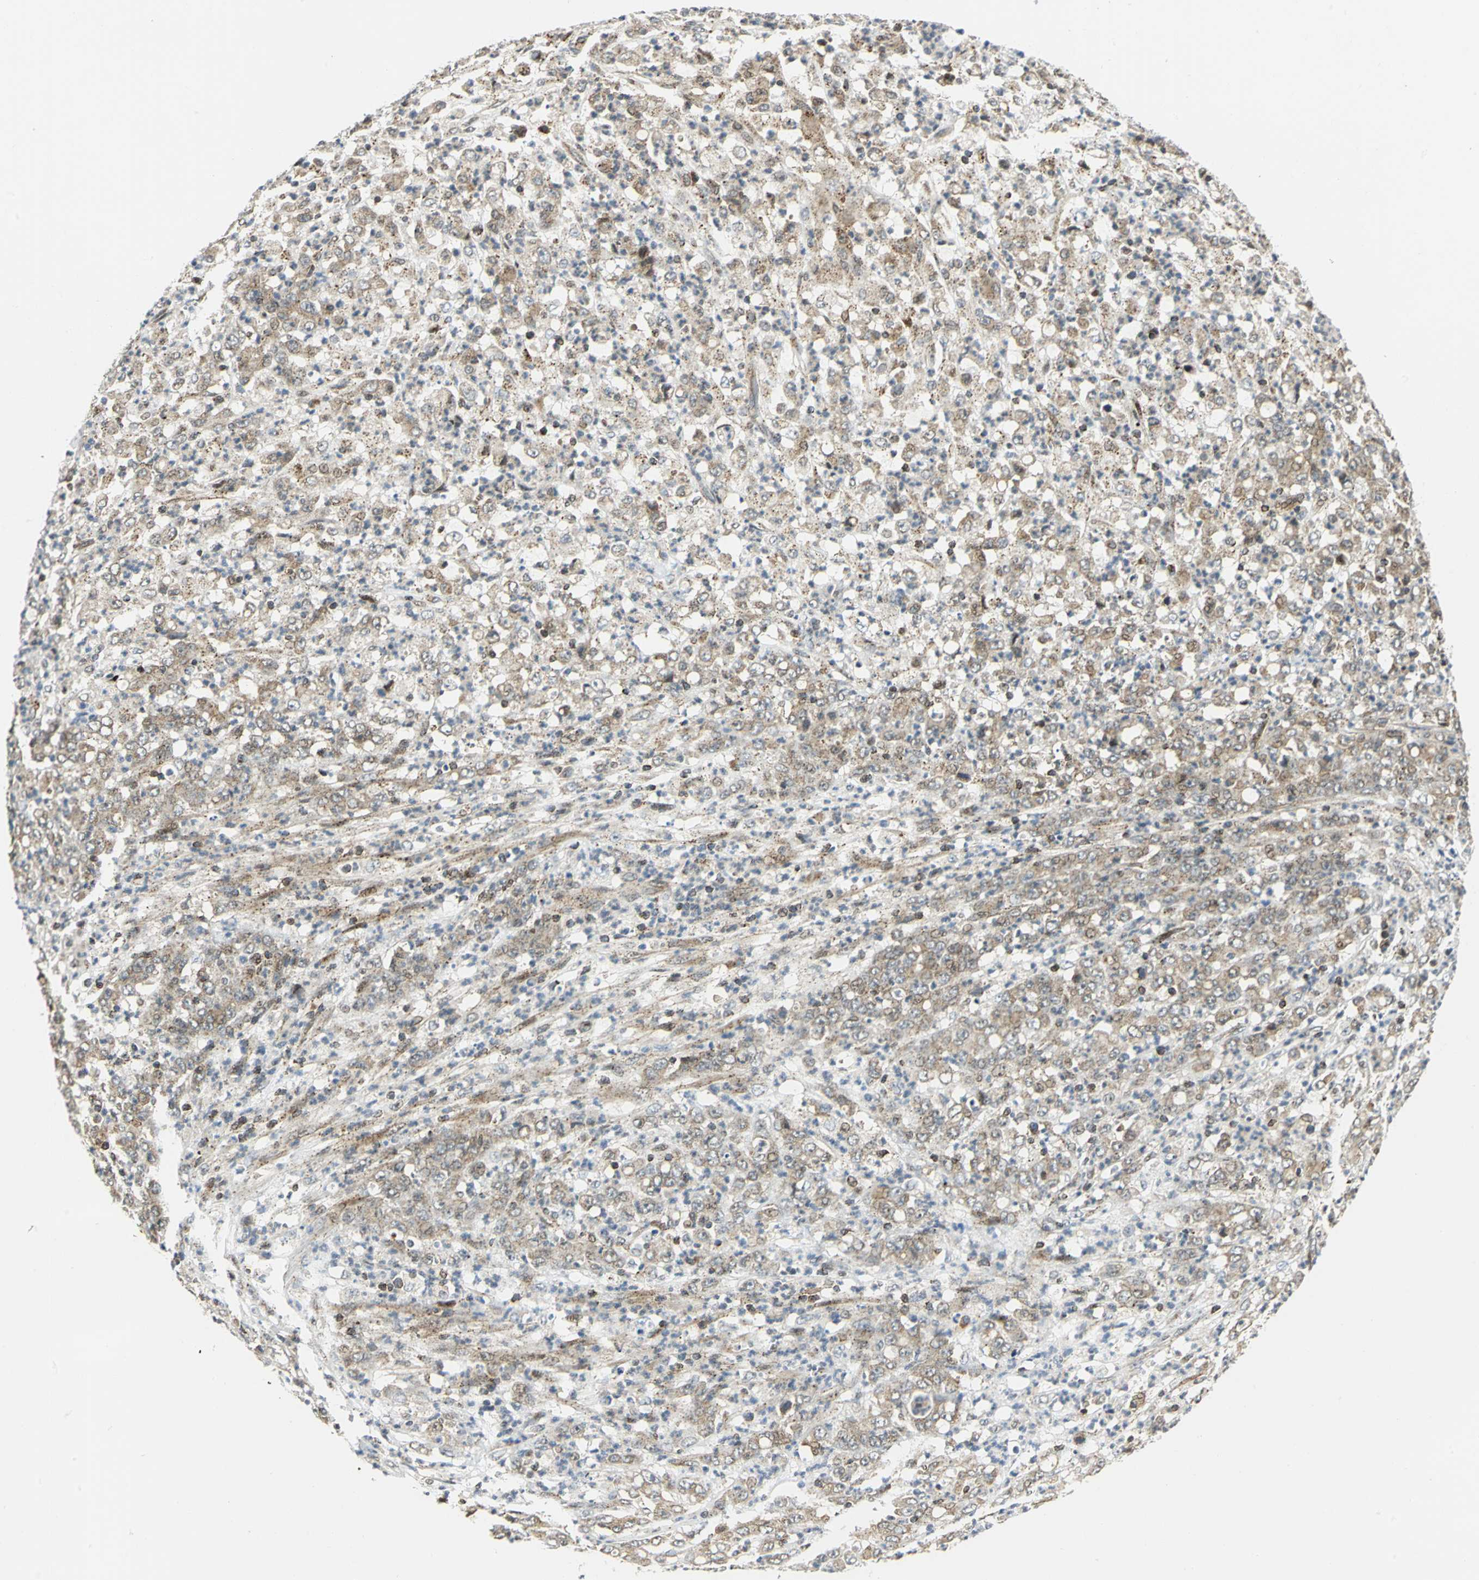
{"staining": {"intensity": "moderate", "quantity": ">75%", "location": "cytoplasmic/membranous"}, "tissue": "stomach cancer", "cell_type": "Tumor cells", "image_type": "cancer", "snomed": [{"axis": "morphology", "description": "Adenocarcinoma, NOS"}, {"axis": "topography", "description": "Stomach, lower"}], "caption": "A high-resolution micrograph shows immunohistochemistry (IHC) staining of stomach adenocarcinoma, which shows moderate cytoplasmic/membranous positivity in about >75% of tumor cells.", "gene": "ATP6V1A", "patient": {"sex": "female", "age": 71}}